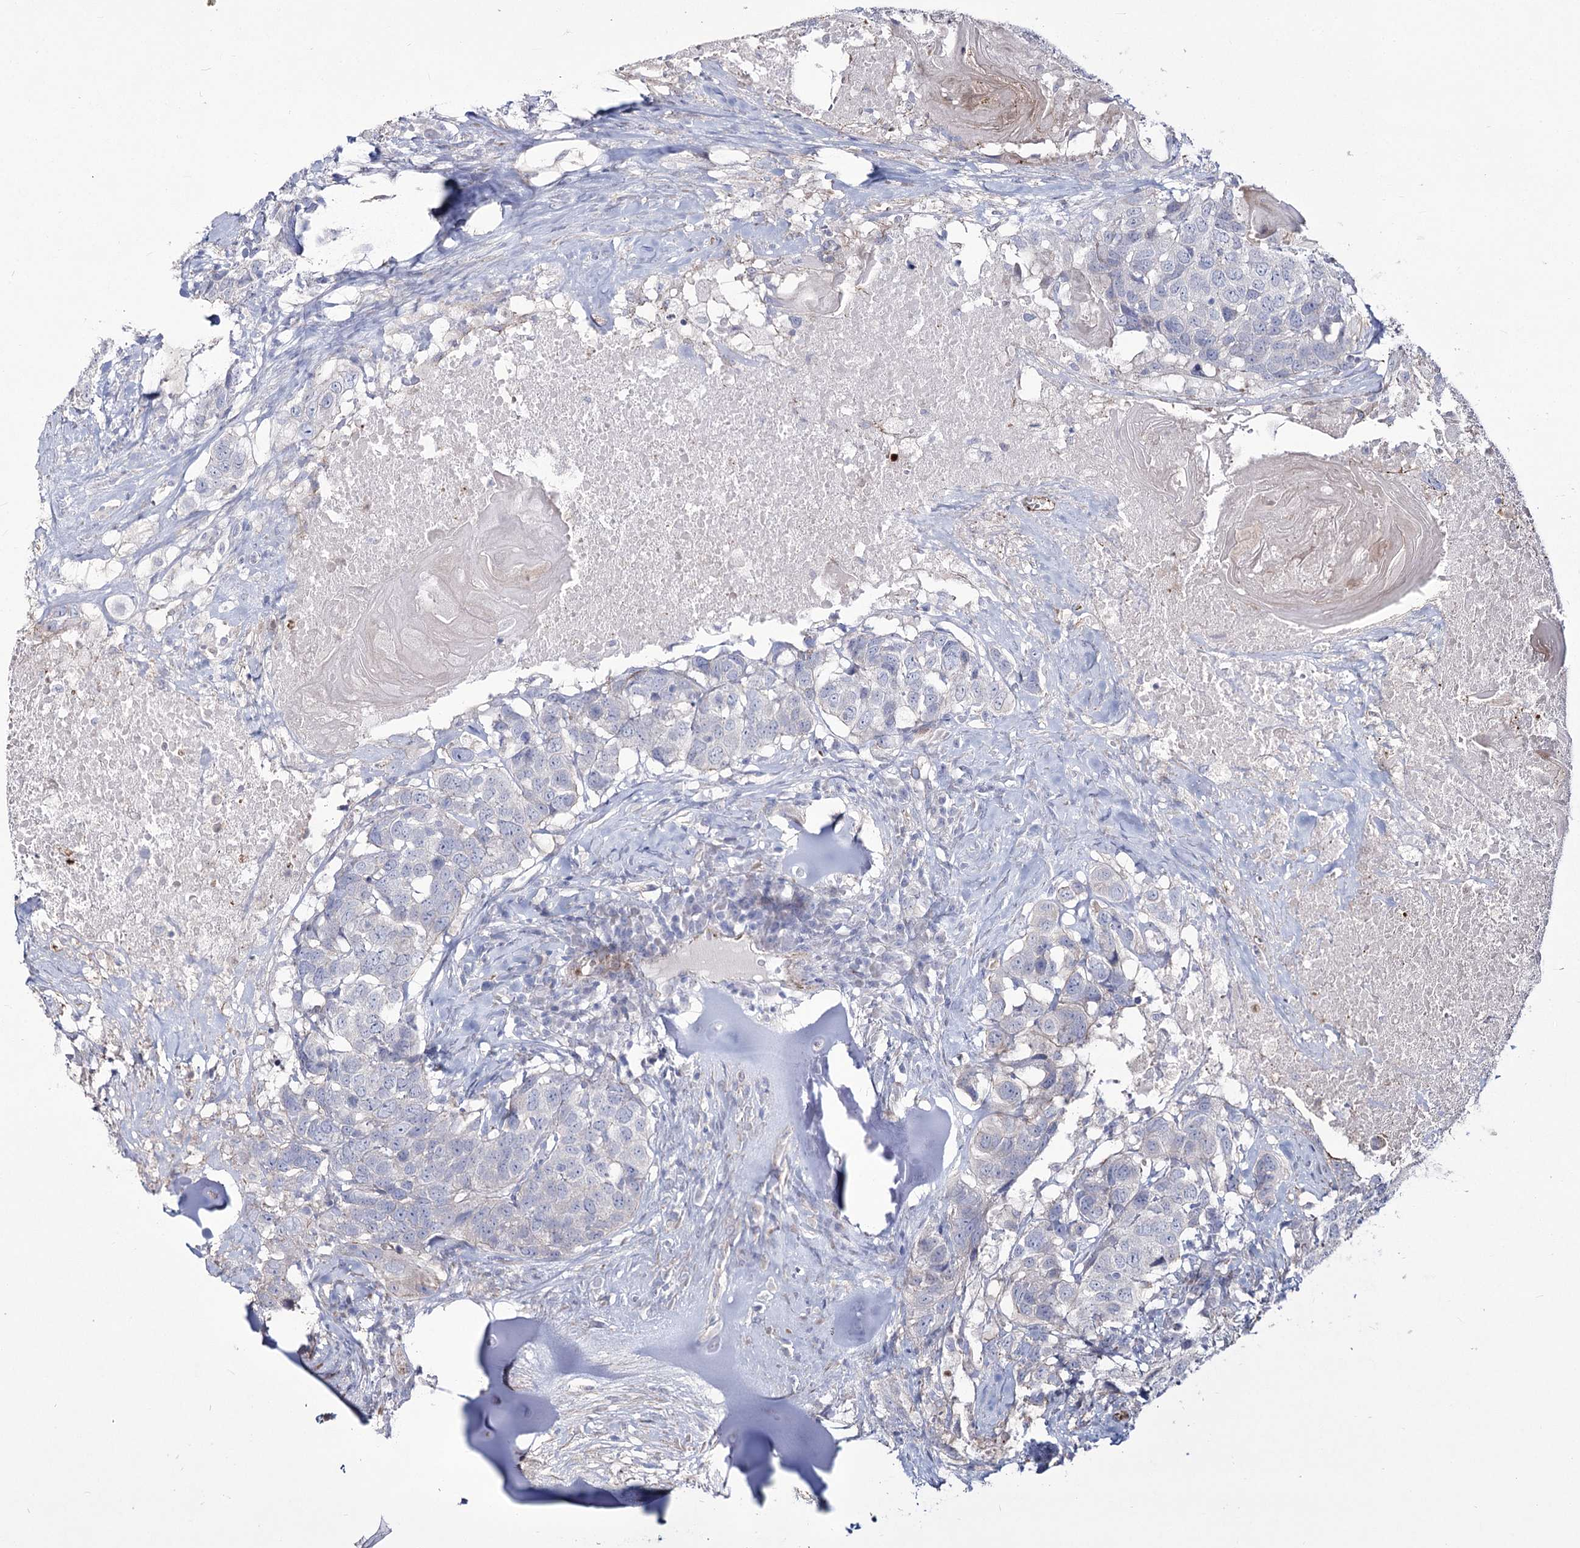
{"staining": {"intensity": "negative", "quantity": "none", "location": "none"}, "tissue": "head and neck cancer", "cell_type": "Tumor cells", "image_type": "cancer", "snomed": [{"axis": "morphology", "description": "Squamous cell carcinoma, NOS"}, {"axis": "topography", "description": "Head-Neck"}], "caption": "Photomicrograph shows no significant protein expression in tumor cells of squamous cell carcinoma (head and neck).", "gene": "ME3", "patient": {"sex": "male", "age": 66}}